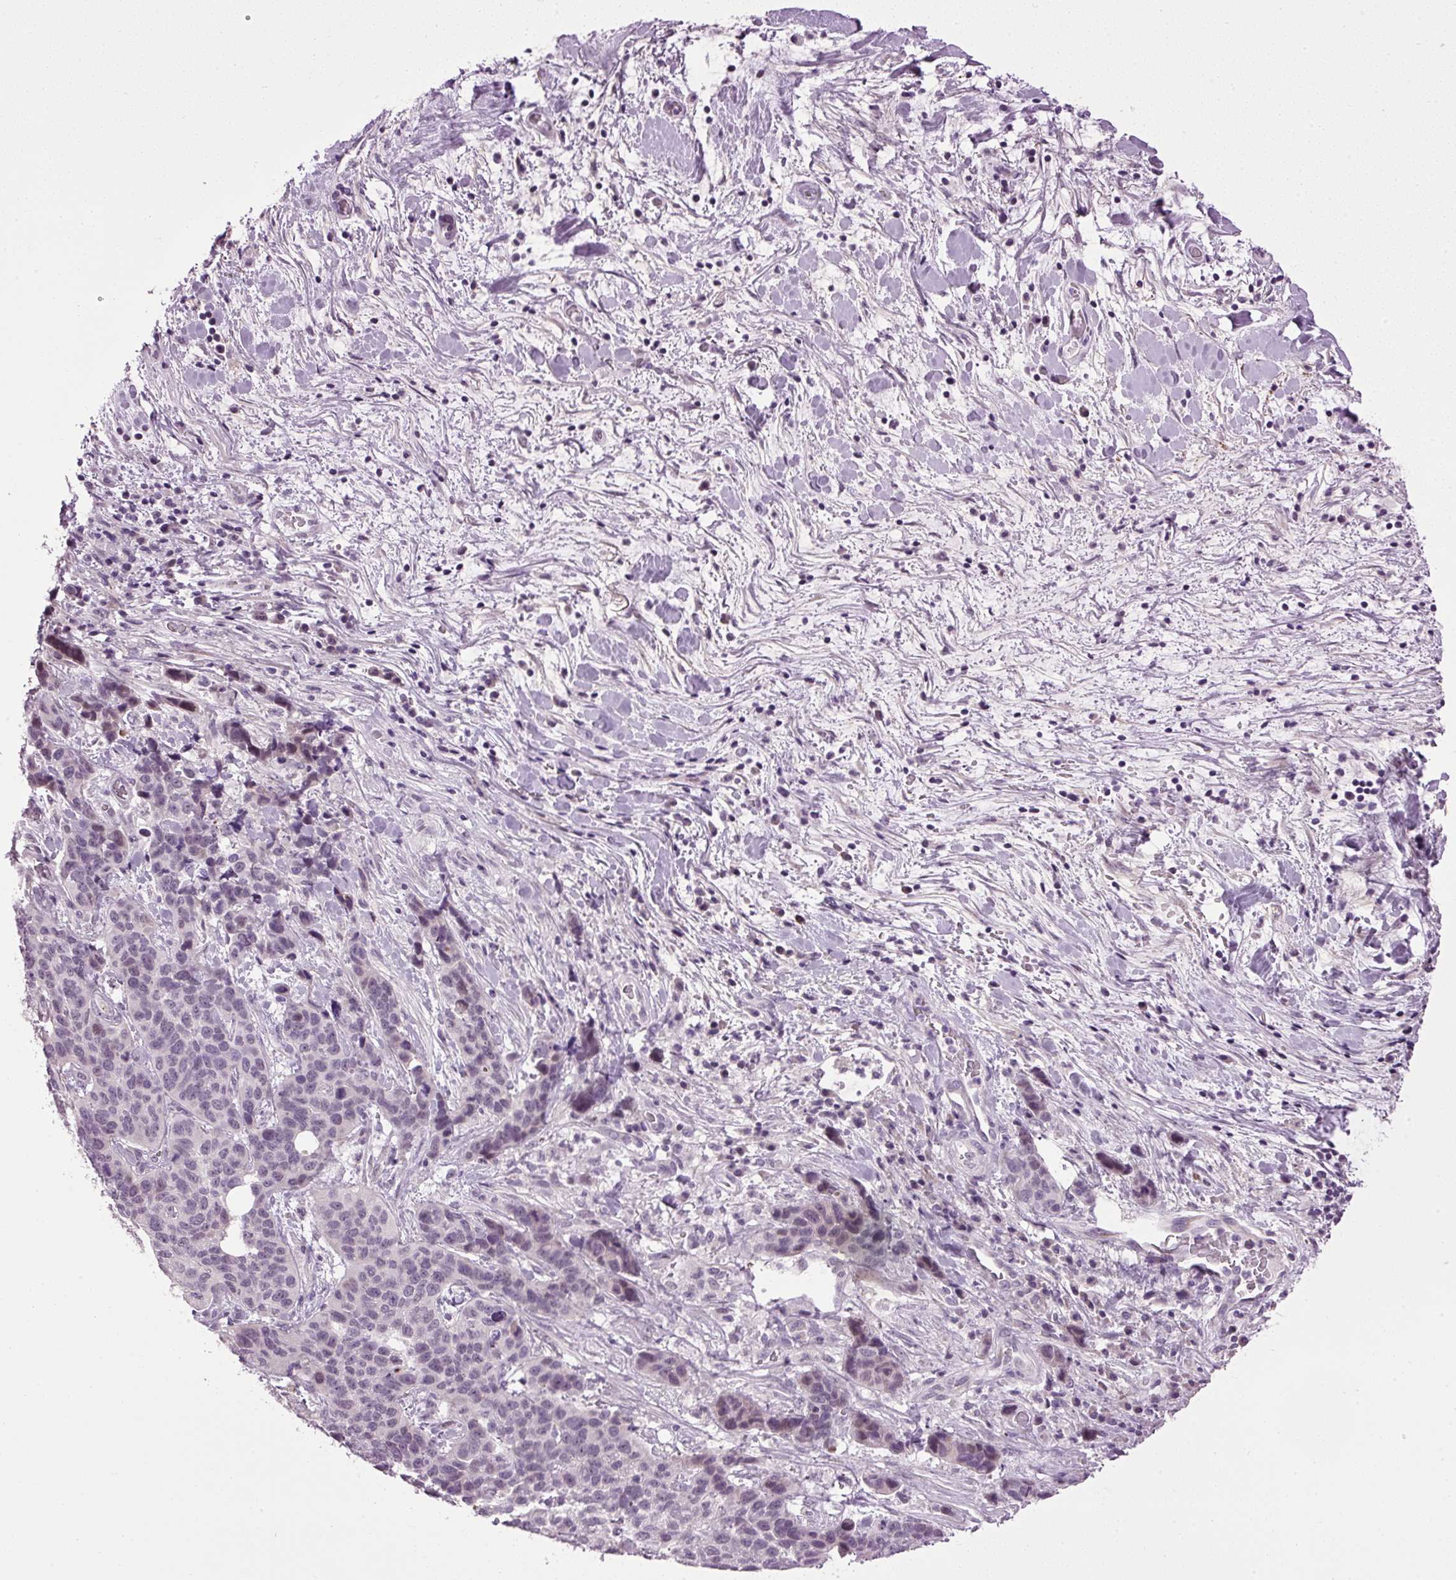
{"staining": {"intensity": "negative", "quantity": "none", "location": "none"}, "tissue": "lung cancer", "cell_type": "Tumor cells", "image_type": "cancer", "snomed": [{"axis": "morphology", "description": "Squamous cell carcinoma, NOS"}, {"axis": "topography", "description": "Lung"}], "caption": "The image displays no staining of tumor cells in squamous cell carcinoma (lung). The staining was performed using DAB (3,3'-diaminobenzidine) to visualize the protein expression in brown, while the nuclei were stained in blue with hematoxylin (Magnification: 20x).", "gene": "A1CF", "patient": {"sex": "male", "age": 62}}